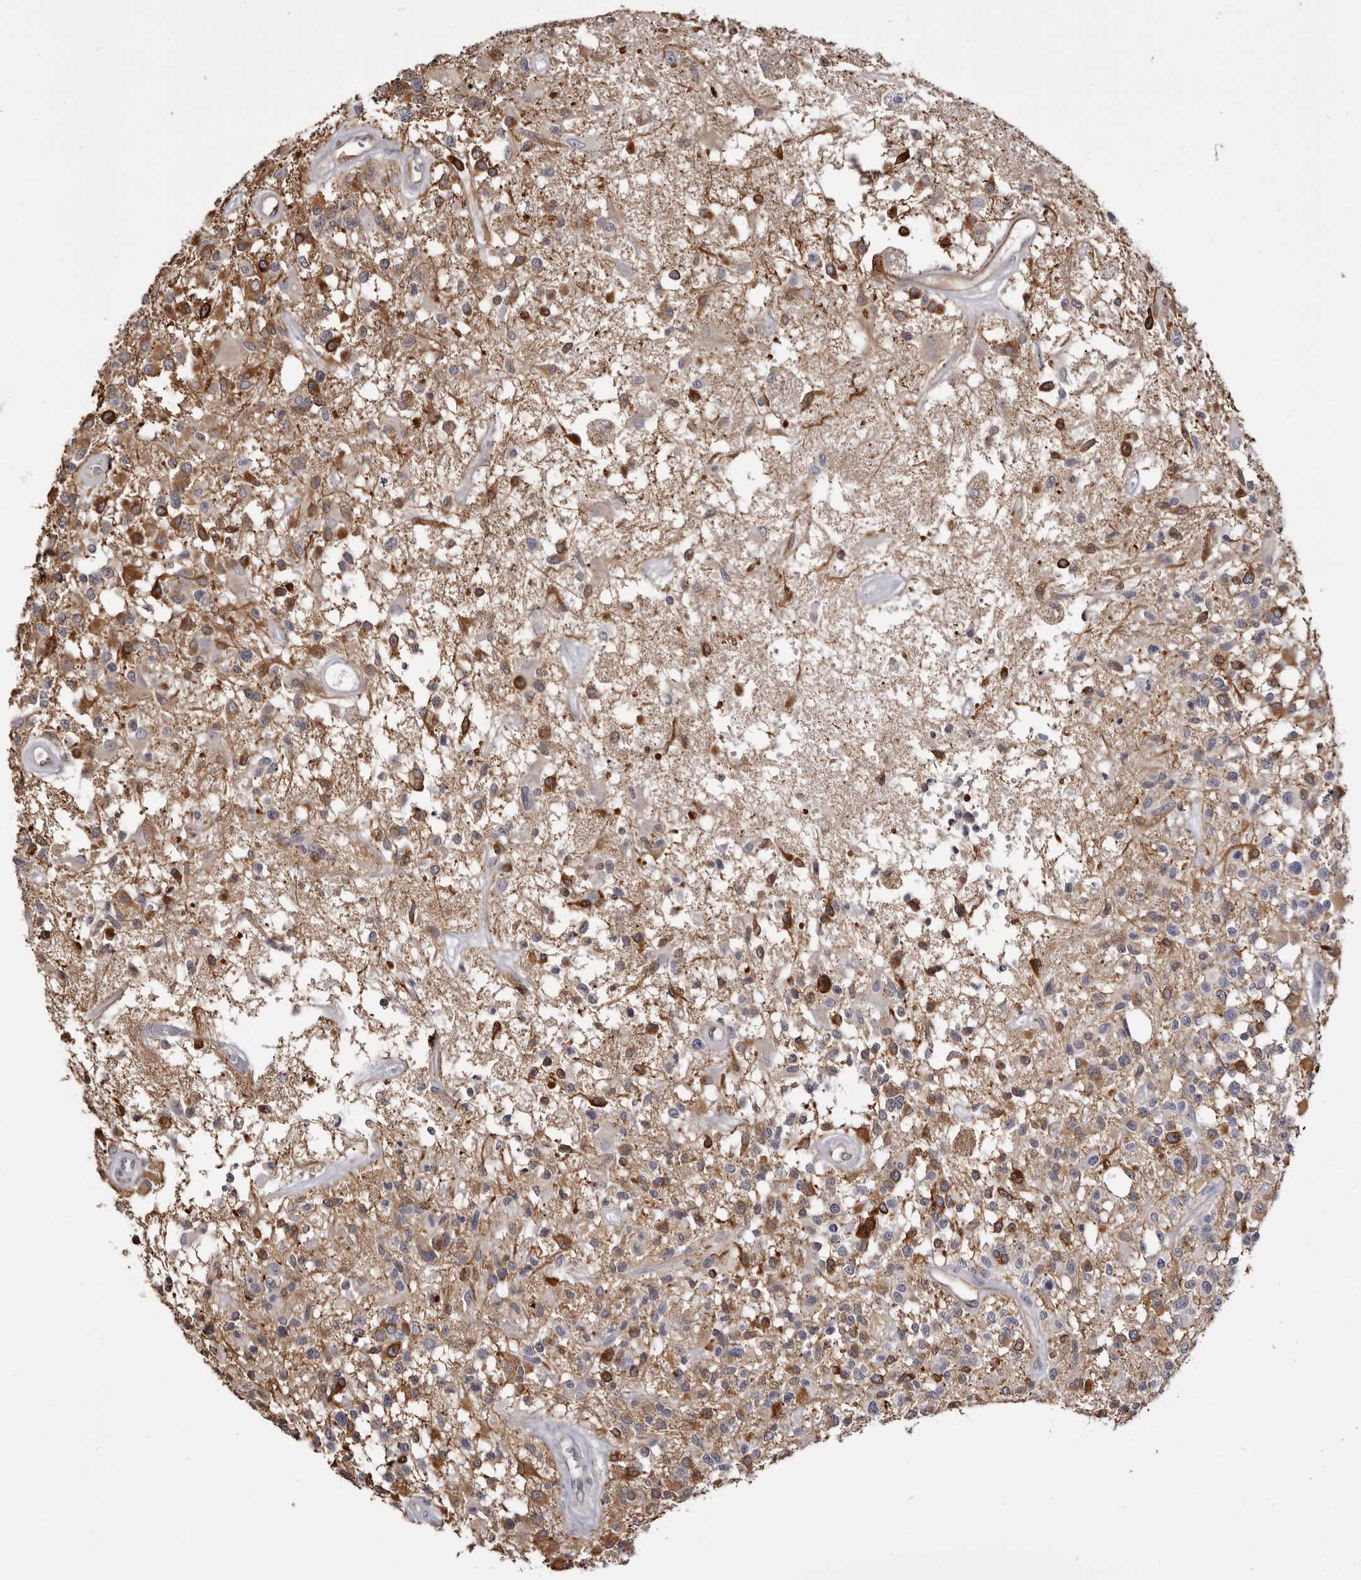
{"staining": {"intensity": "moderate", "quantity": "25%-75%", "location": "cytoplasmic/membranous"}, "tissue": "glioma", "cell_type": "Tumor cells", "image_type": "cancer", "snomed": [{"axis": "morphology", "description": "Glioma, malignant, High grade"}, {"axis": "morphology", "description": "Glioblastoma, NOS"}, {"axis": "topography", "description": "Brain"}], "caption": "IHC staining of glioblastoma, which shows medium levels of moderate cytoplasmic/membranous staining in about 25%-75% of tumor cells indicating moderate cytoplasmic/membranous protein positivity. The staining was performed using DAB (brown) for protein detection and nuclei were counterstained in hematoxylin (blue).", "gene": "TNNI1", "patient": {"sex": "male", "age": 60}}